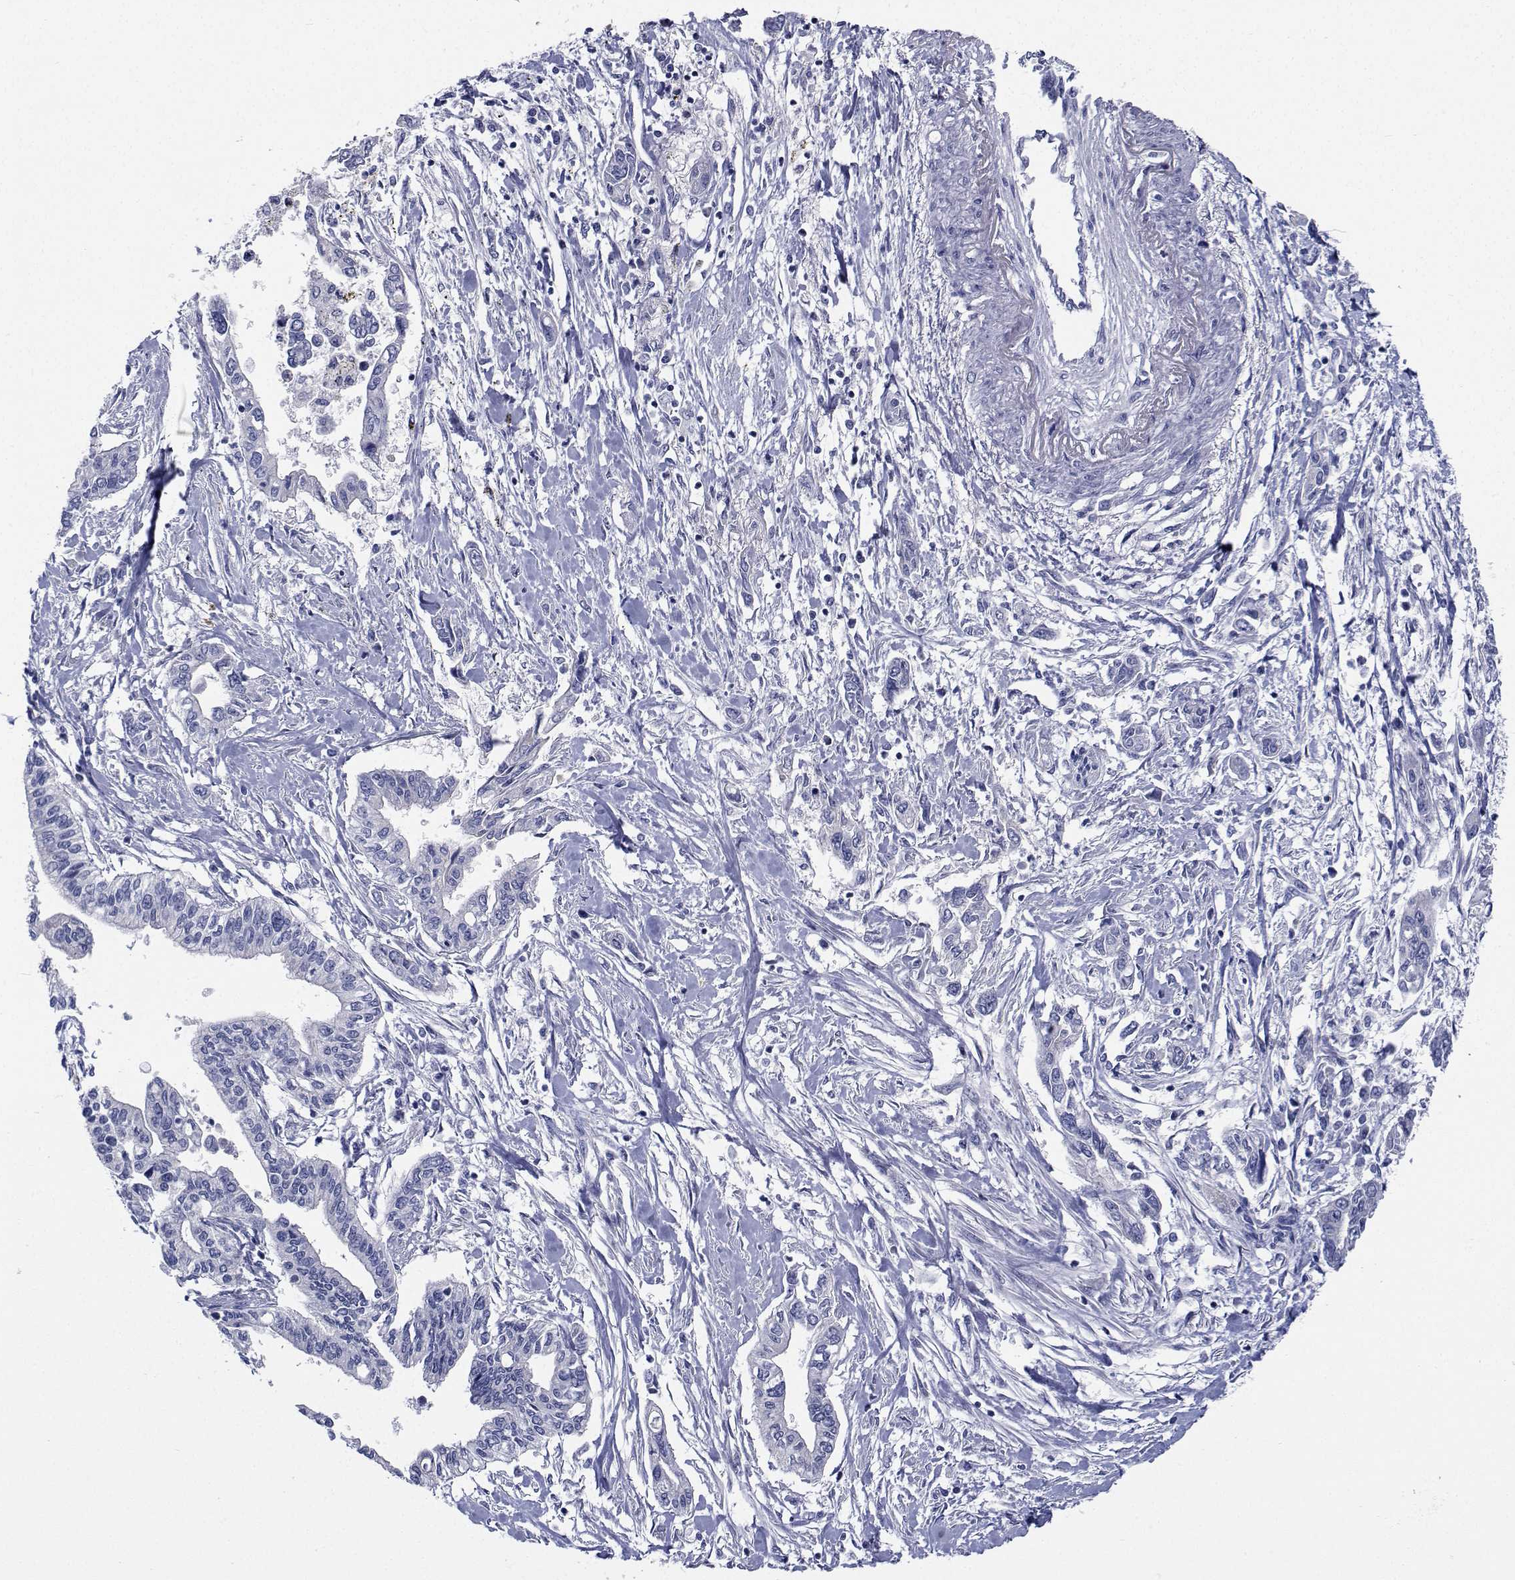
{"staining": {"intensity": "negative", "quantity": "none", "location": "none"}, "tissue": "pancreatic cancer", "cell_type": "Tumor cells", "image_type": "cancer", "snomed": [{"axis": "morphology", "description": "Adenocarcinoma, NOS"}, {"axis": "topography", "description": "Pancreas"}], "caption": "DAB (3,3'-diaminobenzidine) immunohistochemical staining of adenocarcinoma (pancreatic) demonstrates no significant expression in tumor cells.", "gene": "CDHR3", "patient": {"sex": "male", "age": 60}}